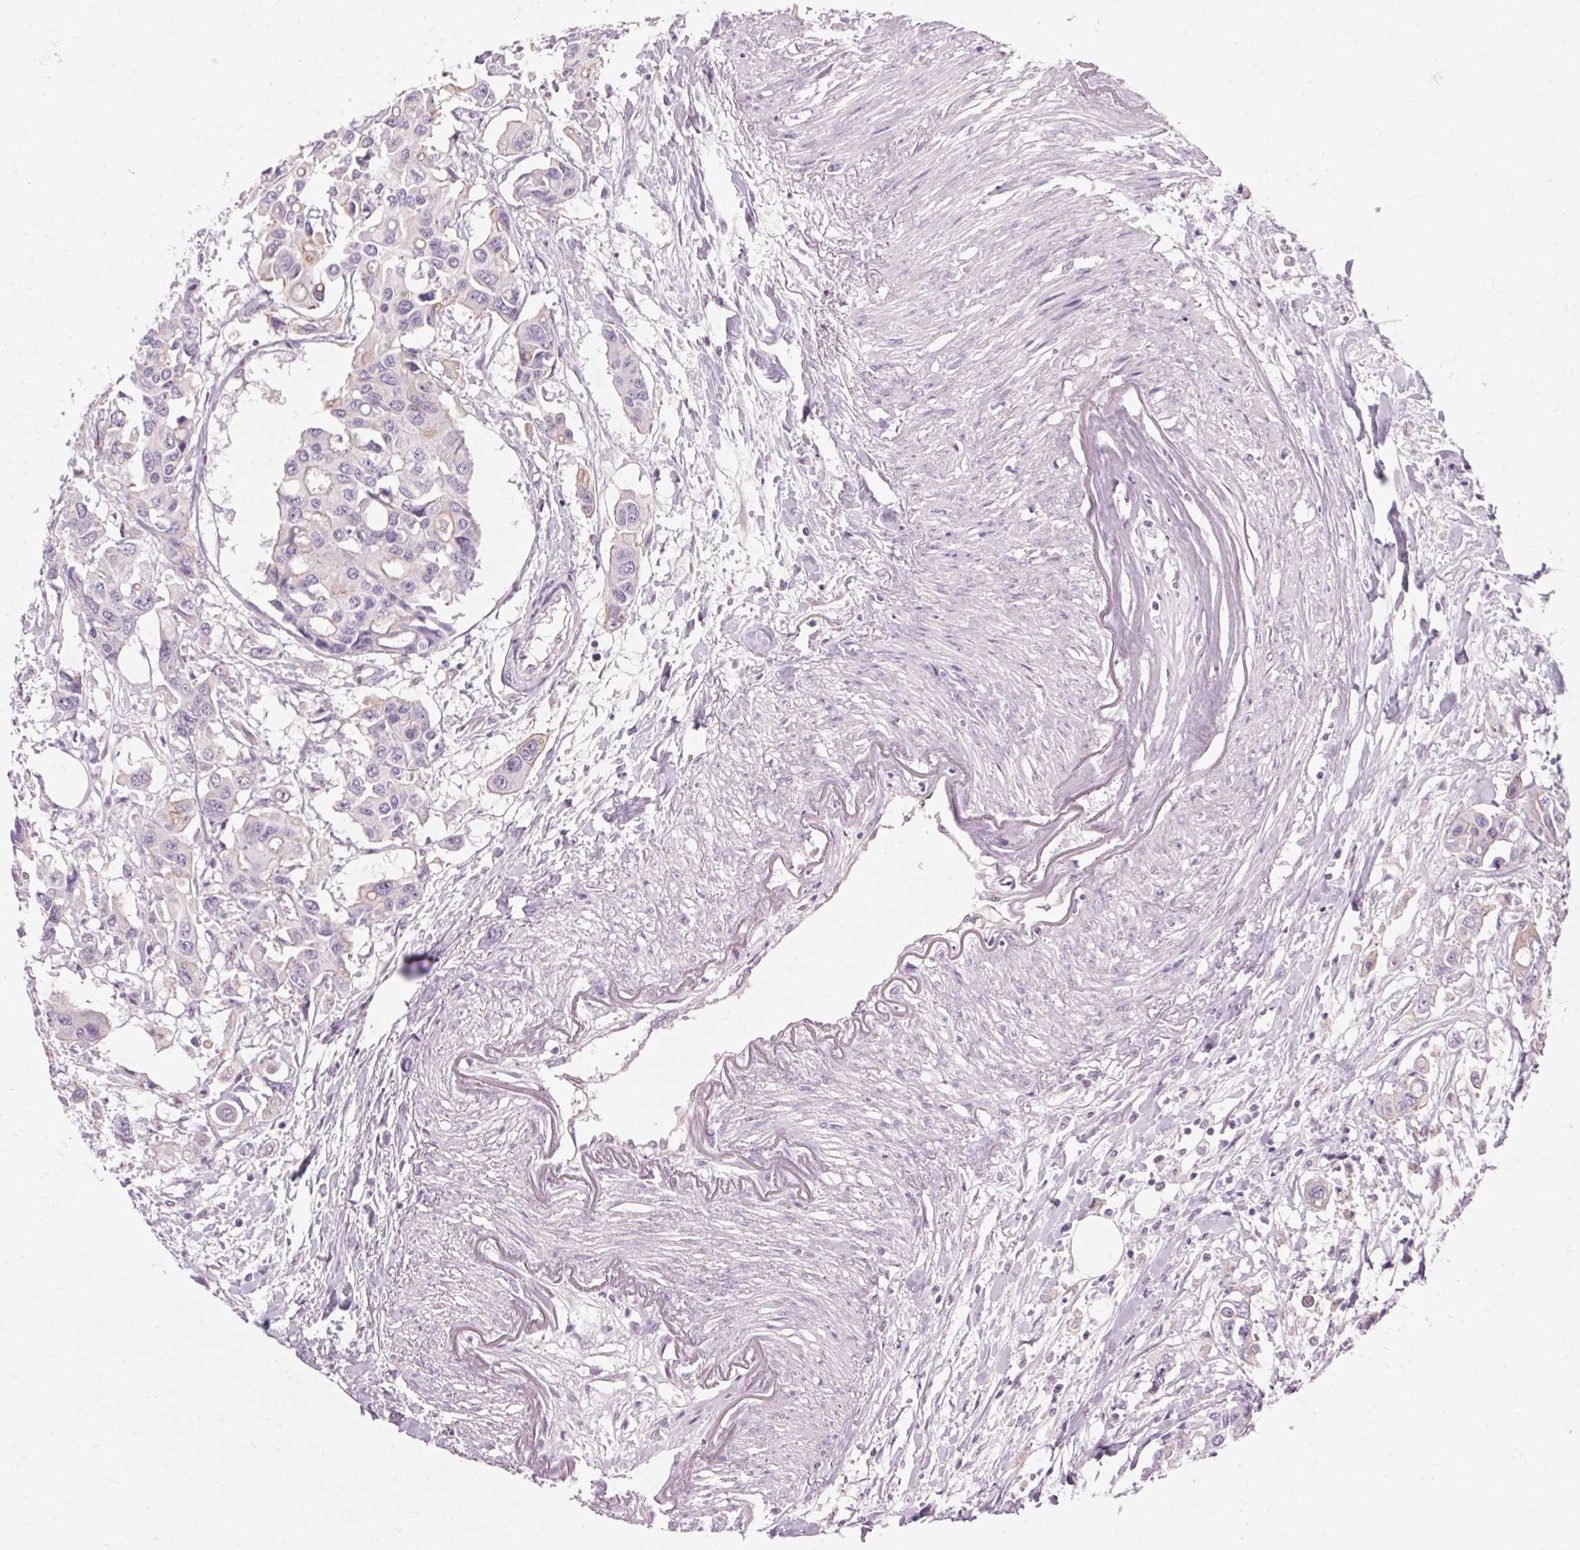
{"staining": {"intensity": "weak", "quantity": "<25%", "location": "cytoplasmic/membranous"}, "tissue": "colorectal cancer", "cell_type": "Tumor cells", "image_type": "cancer", "snomed": [{"axis": "morphology", "description": "Adenocarcinoma, NOS"}, {"axis": "topography", "description": "Colon"}], "caption": "A micrograph of human colorectal cancer (adenocarcinoma) is negative for staining in tumor cells.", "gene": "TM6SF1", "patient": {"sex": "male", "age": 77}}